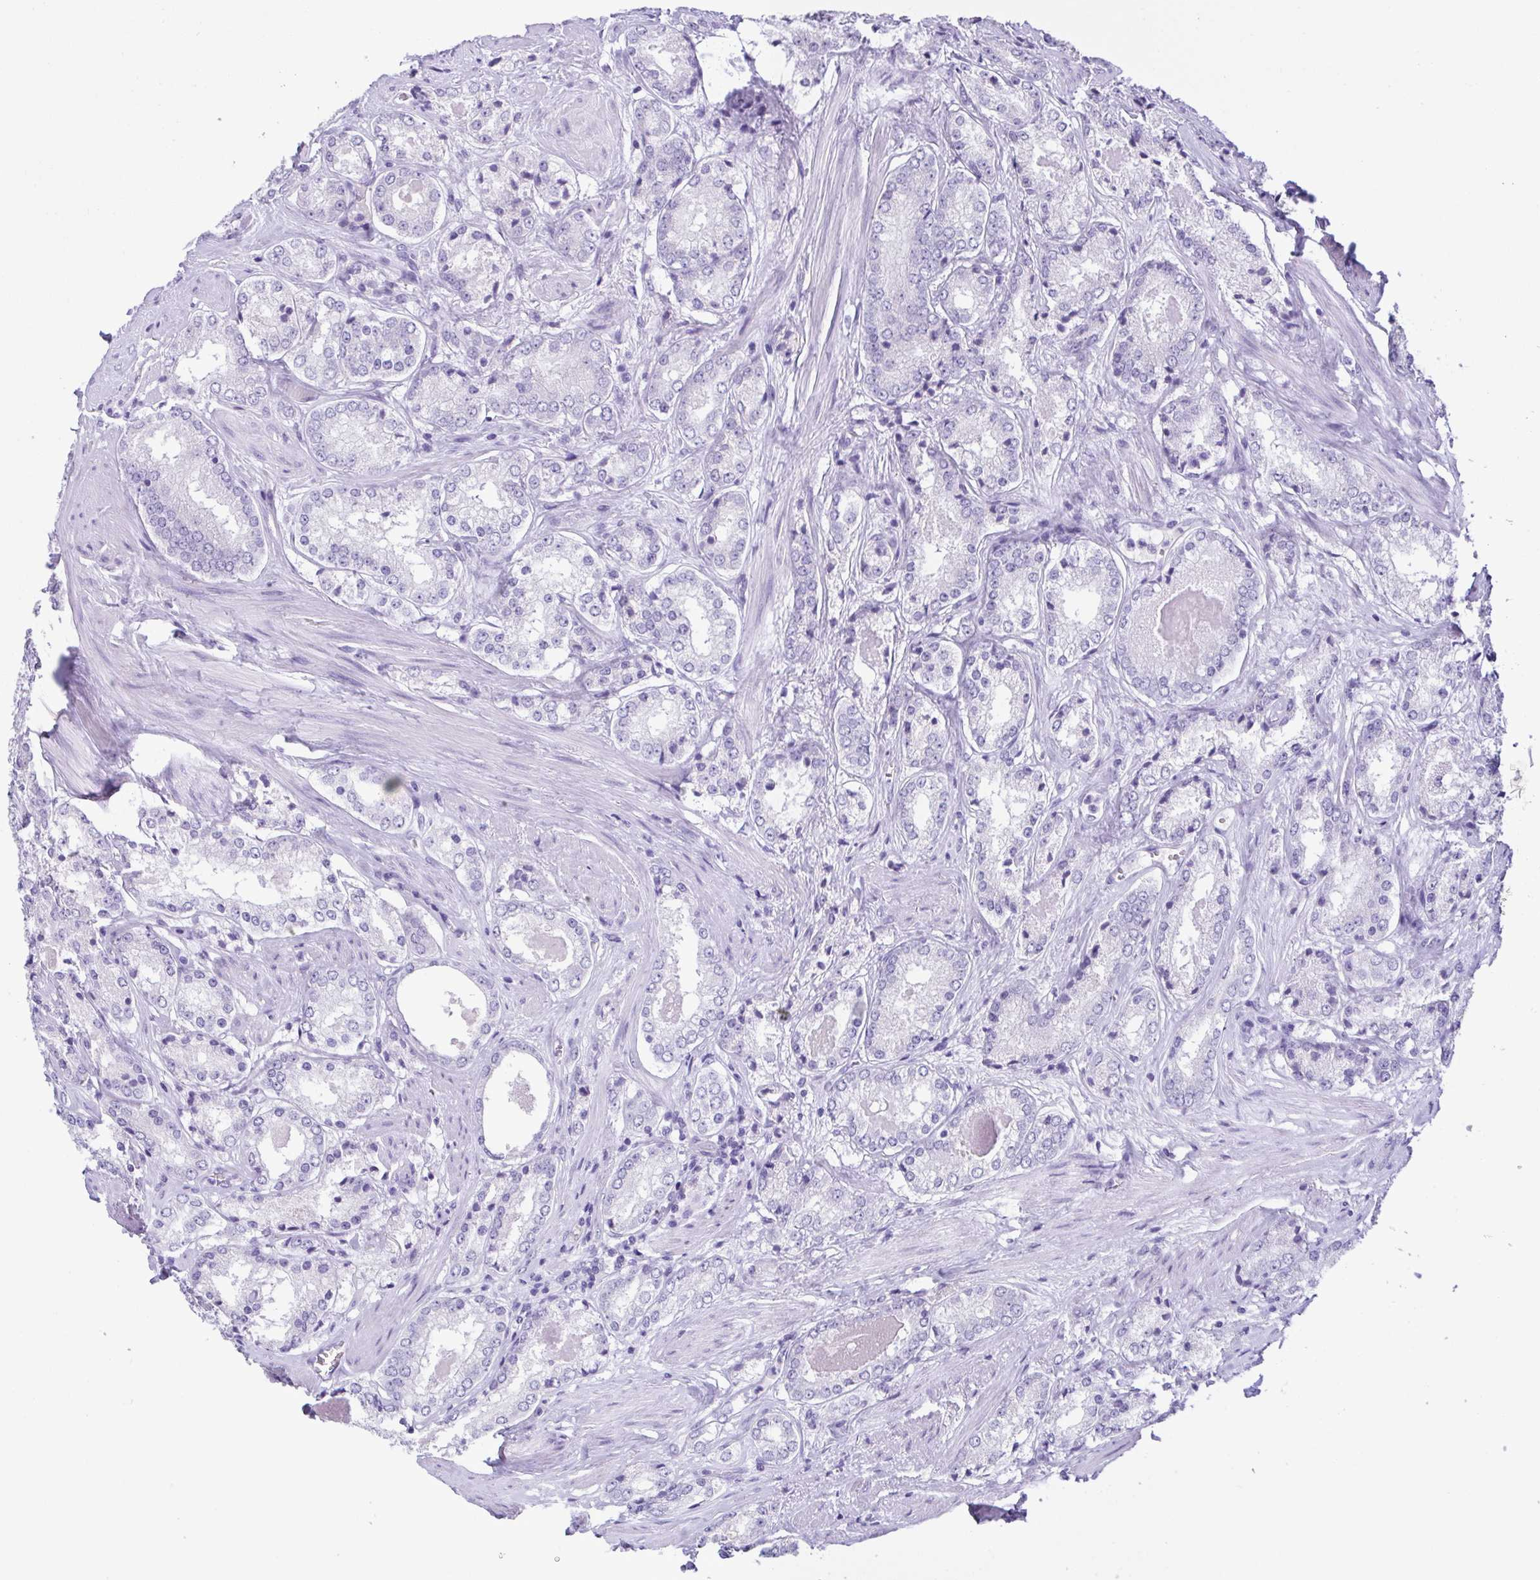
{"staining": {"intensity": "negative", "quantity": "none", "location": "none"}, "tissue": "prostate cancer", "cell_type": "Tumor cells", "image_type": "cancer", "snomed": [{"axis": "morphology", "description": "Adenocarcinoma, NOS"}, {"axis": "morphology", "description": "Adenocarcinoma, Low grade"}, {"axis": "topography", "description": "Prostate"}], "caption": "Immunohistochemistry (IHC) histopathology image of neoplastic tissue: human prostate cancer stained with DAB displays no significant protein positivity in tumor cells. (DAB immunohistochemistry with hematoxylin counter stain).", "gene": "INAFM1", "patient": {"sex": "male", "age": 68}}